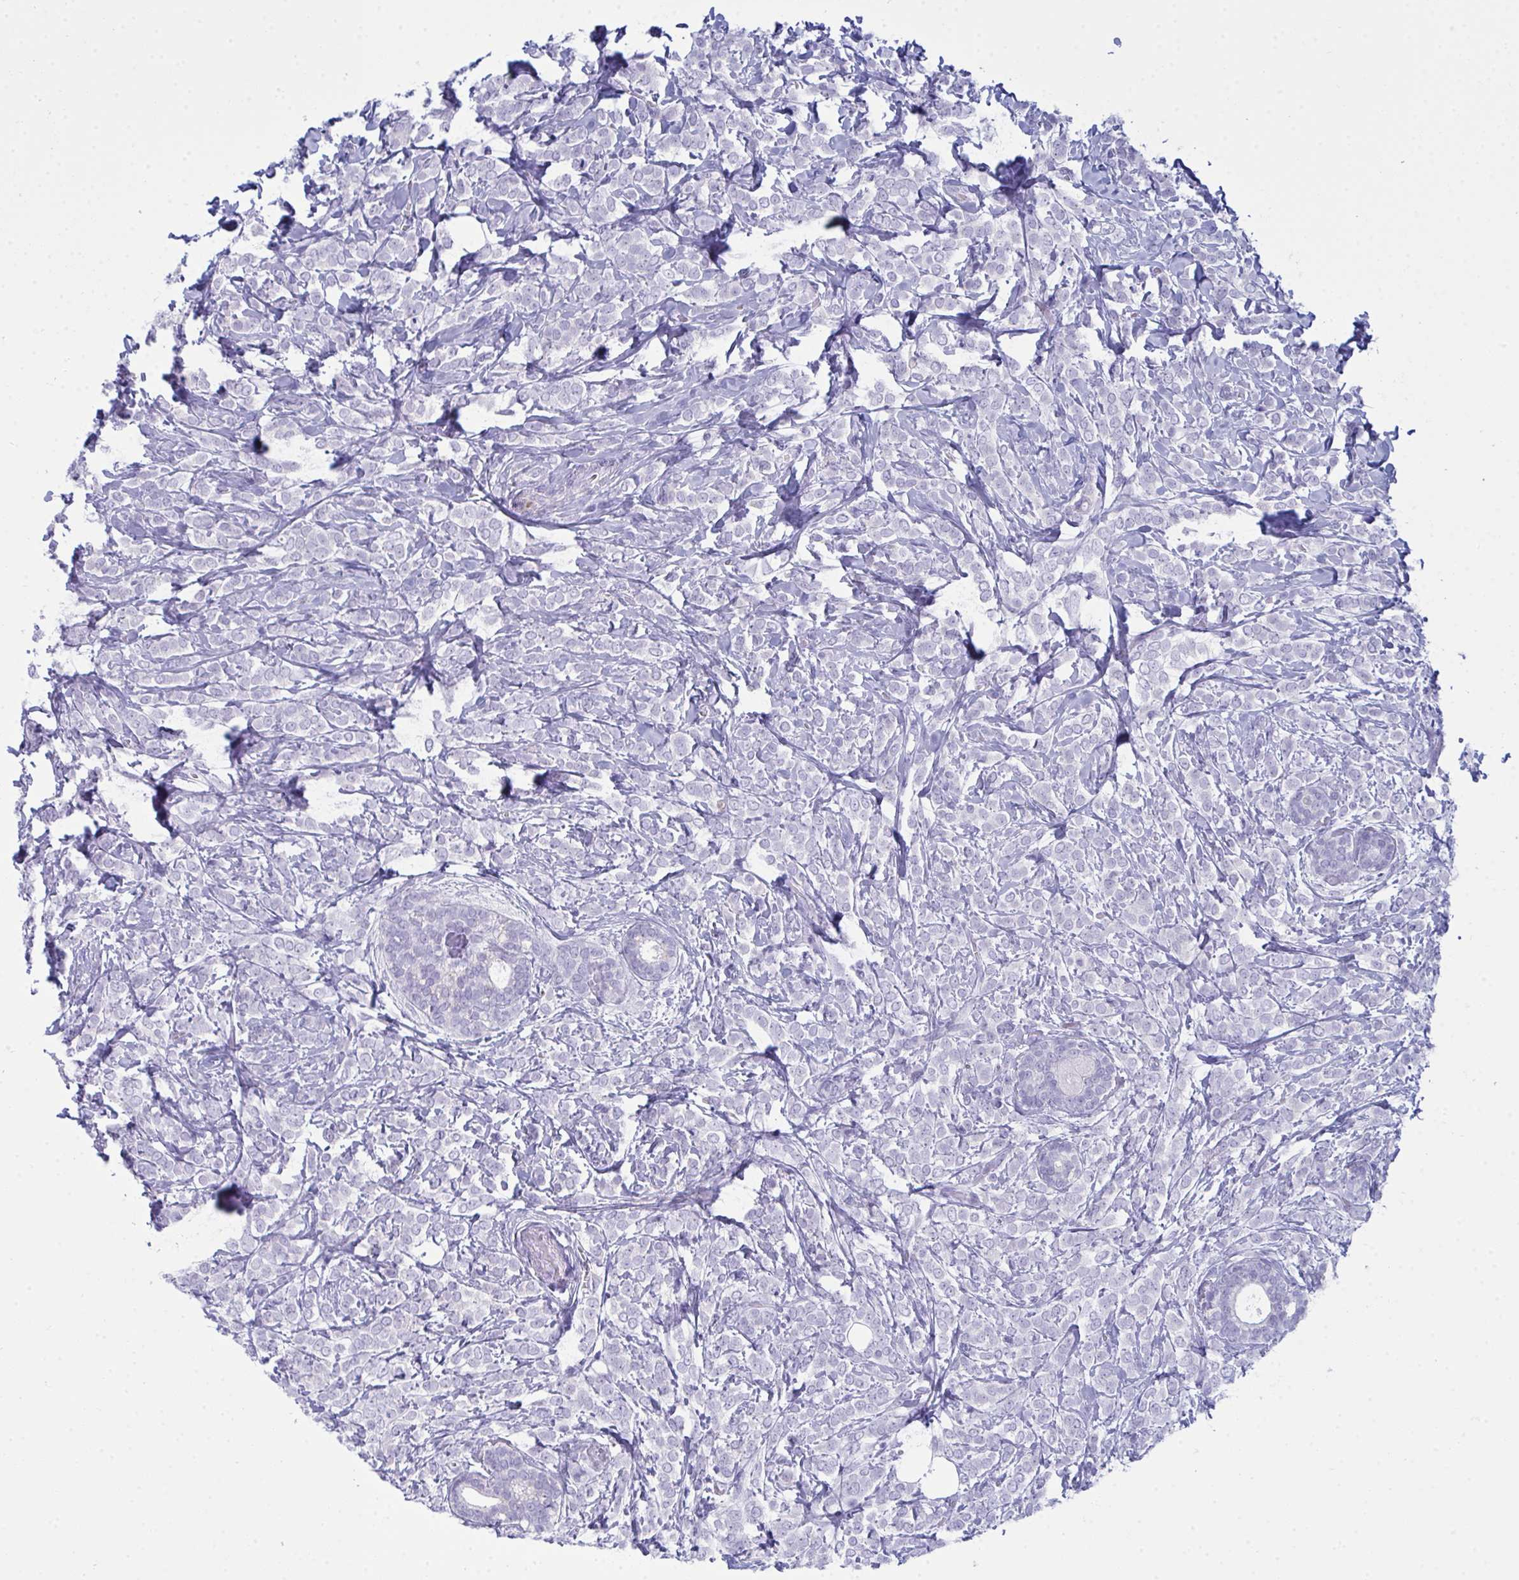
{"staining": {"intensity": "negative", "quantity": "none", "location": "none"}, "tissue": "breast cancer", "cell_type": "Tumor cells", "image_type": "cancer", "snomed": [{"axis": "morphology", "description": "Lobular carcinoma"}, {"axis": "topography", "description": "Breast"}], "caption": "Immunohistochemistry (IHC) image of neoplastic tissue: breast cancer stained with DAB (3,3'-diaminobenzidine) demonstrates no significant protein staining in tumor cells. (IHC, brightfield microscopy, high magnification).", "gene": "SERPINB10", "patient": {"sex": "female", "age": 49}}